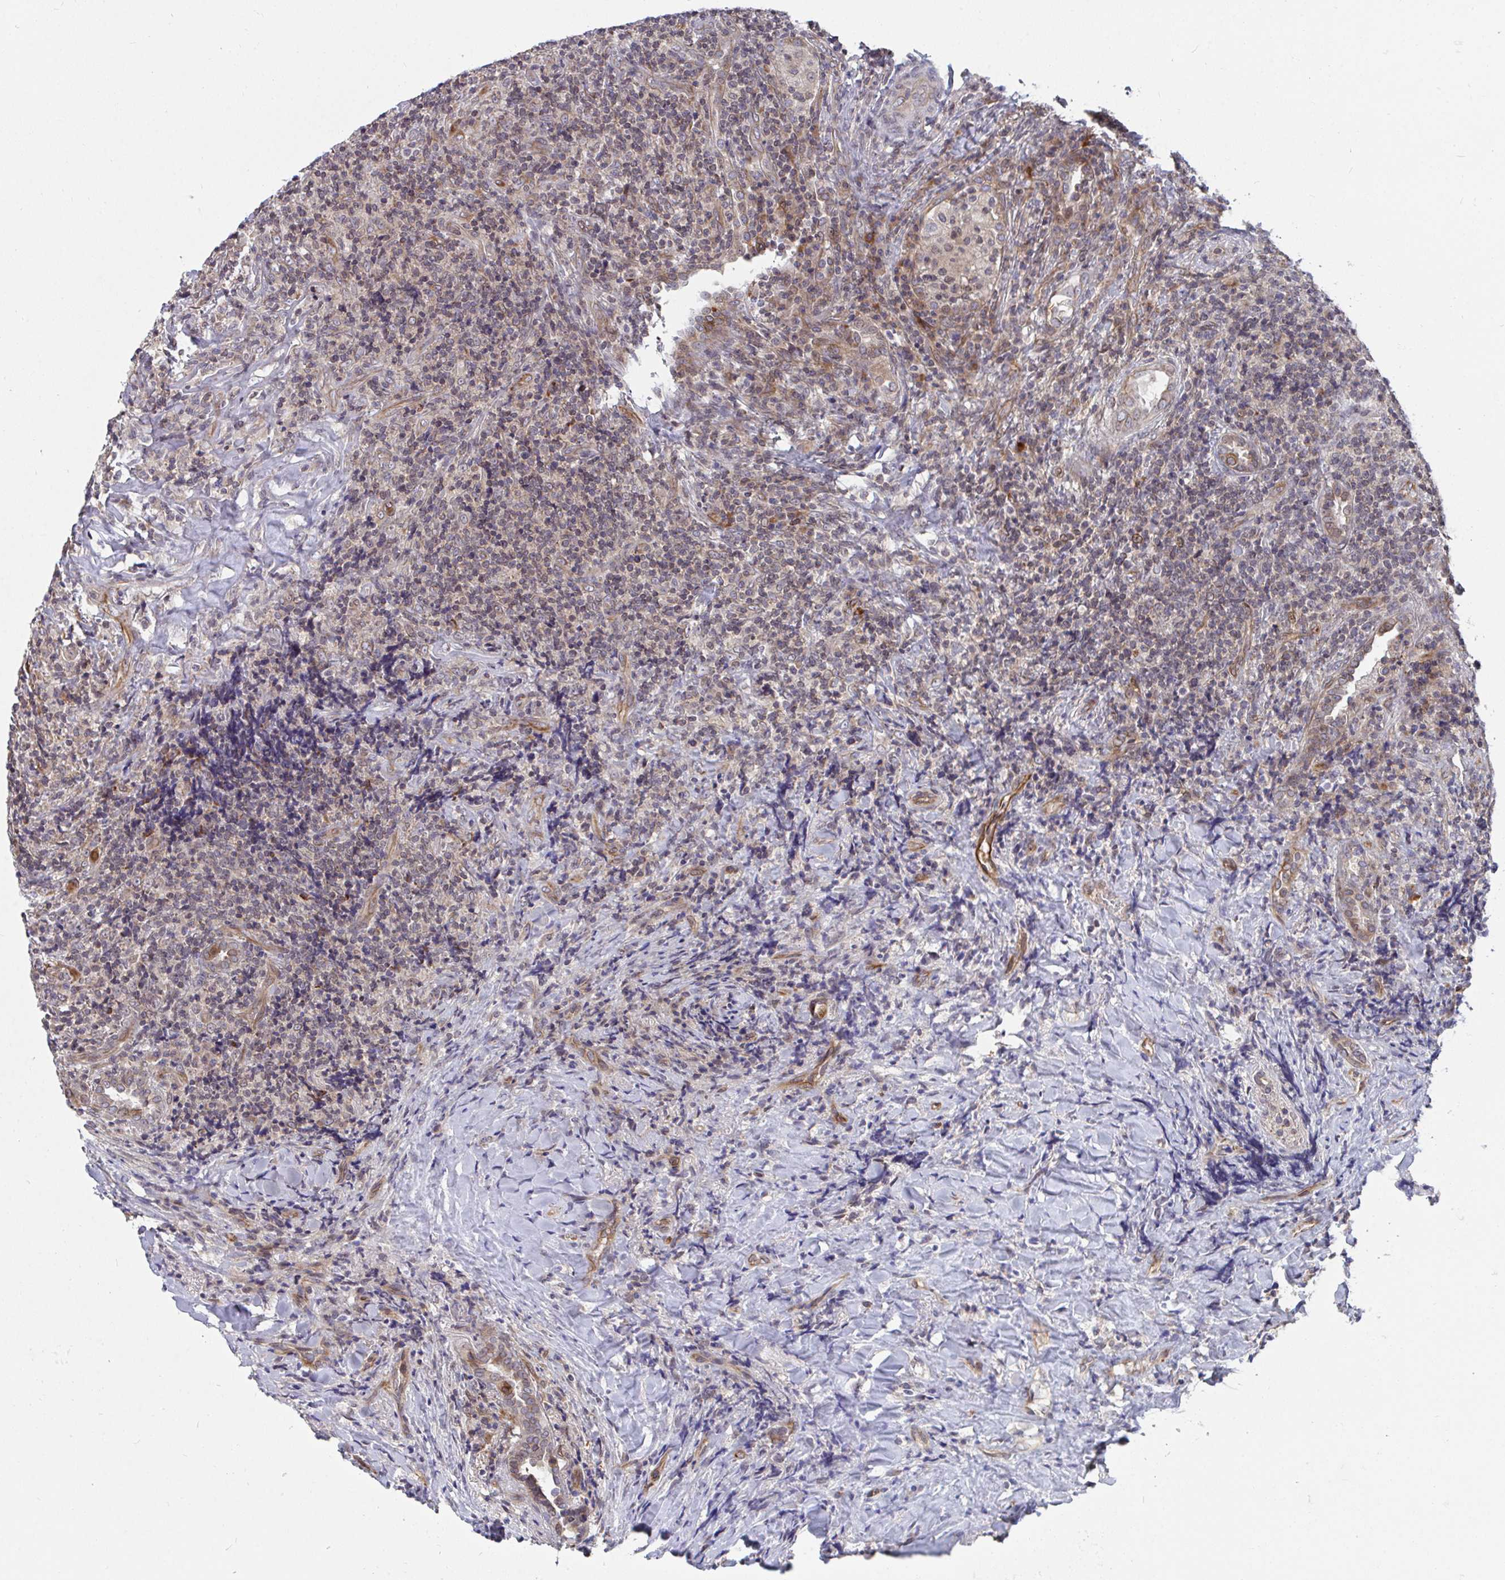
{"staining": {"intensity": "weak", "quantity": "<25%", "location": "cytoplasmic/membranous"}, "tissue": "lymphoma", "cell_type": "Tumor cells", "image_type": "cancer", "snomed": [{"axis": "morphology", "description": "Hodgkin's disease, NOS"}, {"axis": "topography", "description": "Lung"}], "caption": "This is an immunohistochemistry image of human lymphoma. There is no staining in tumor cells.", "gene": "EIF1AD", "patient": {"sex": "male", "age": 17}}